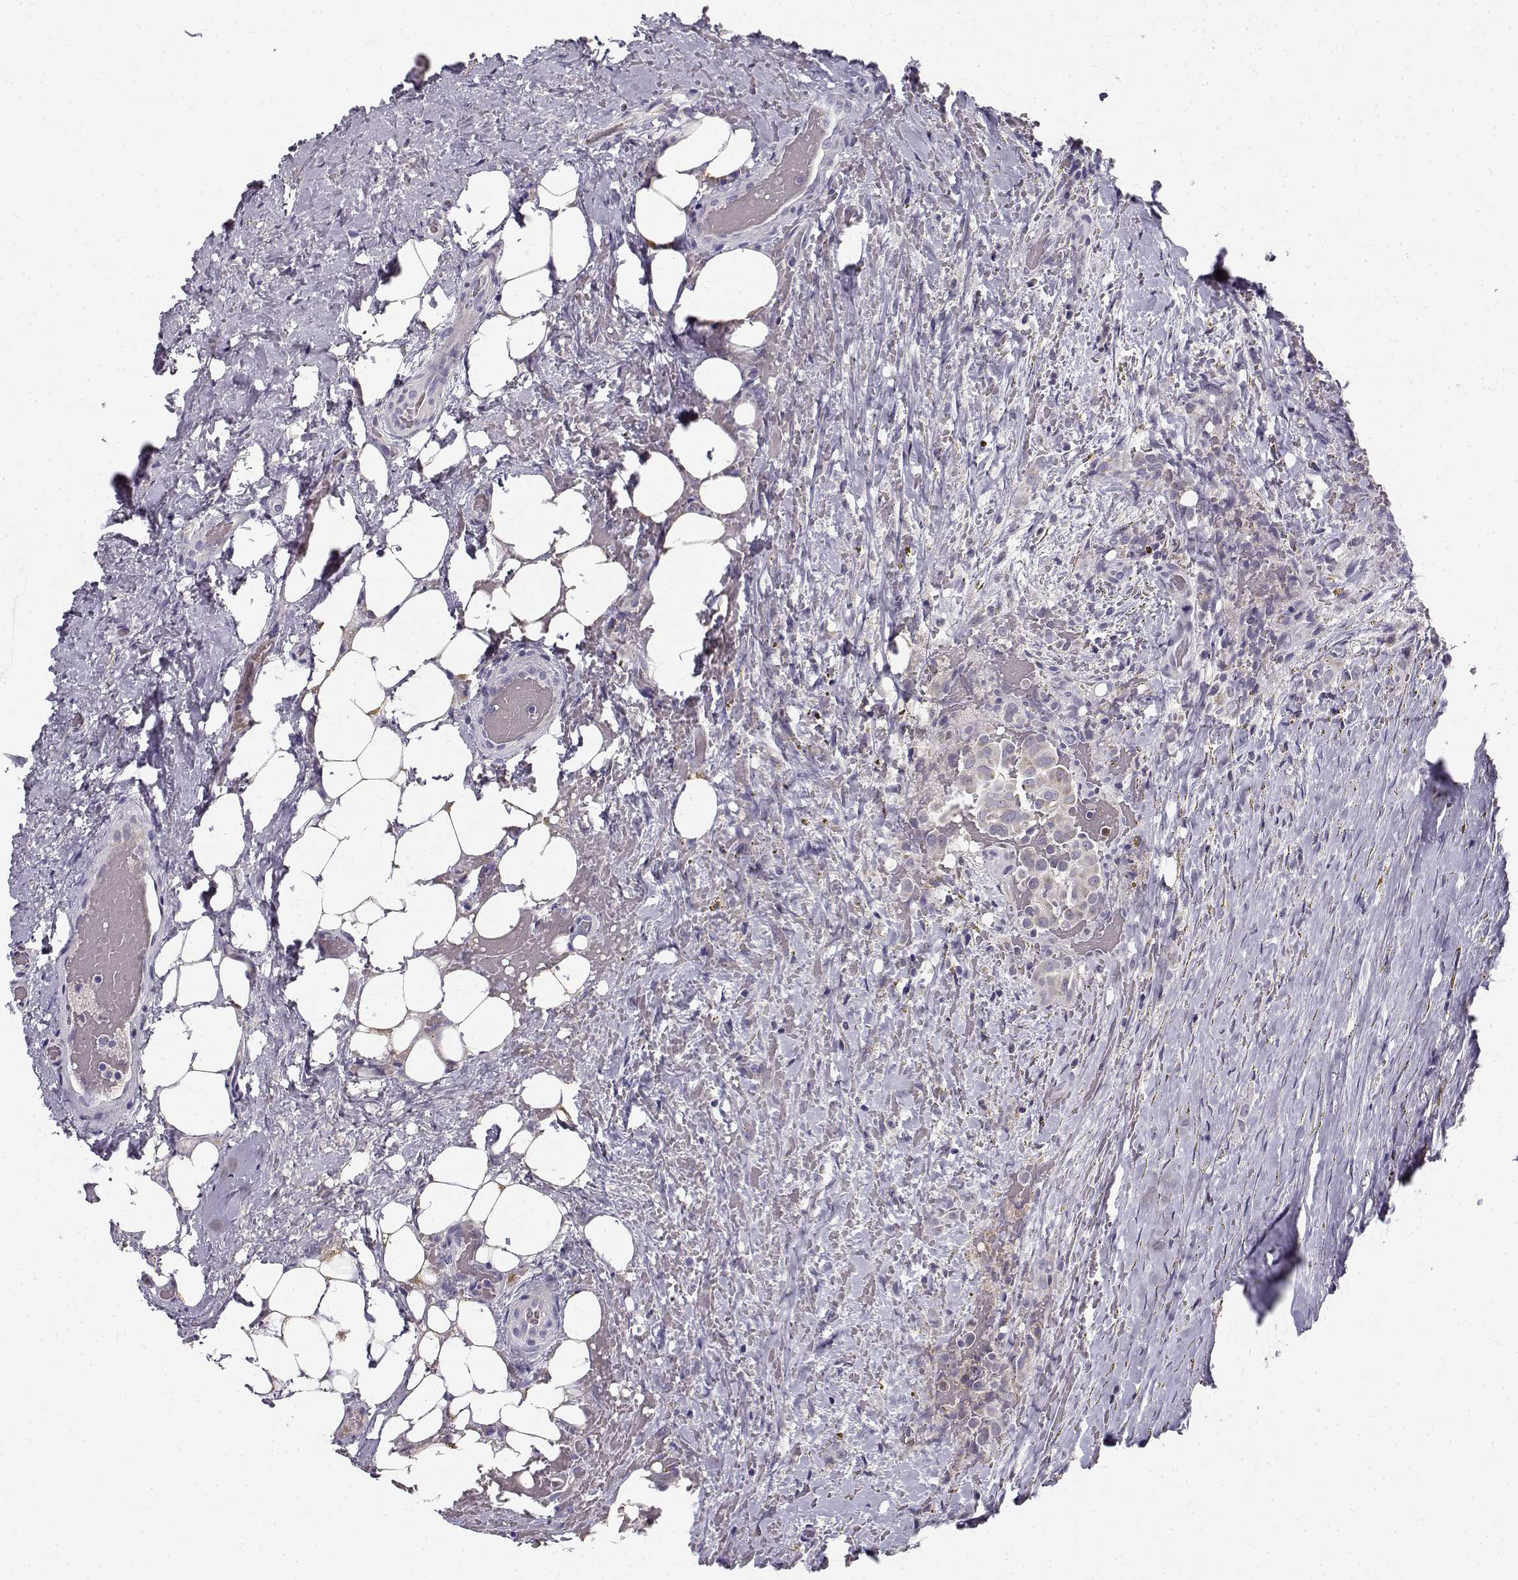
{"staining": {"intensity": "weak", "quantity": "<25%", "location": "cytoplasmic/membranous"}, "tissue": "thyroid cancer", "cell_type": "Tumor cells", "image_type": "cancer", "snomed": [{"axis": "morphology", "description": "Papillary adenocarcinoma, NOS"}, {"axis": "topography", "description": "Thyroid gland"}], "caption": "Human thyroid cancer (papillary adenocarcinoma) stained for a protein using IHC demonstrates no staining in tumor cells.", "gene": "DDX25", "patient": {"sex": "male", "age": 61}}